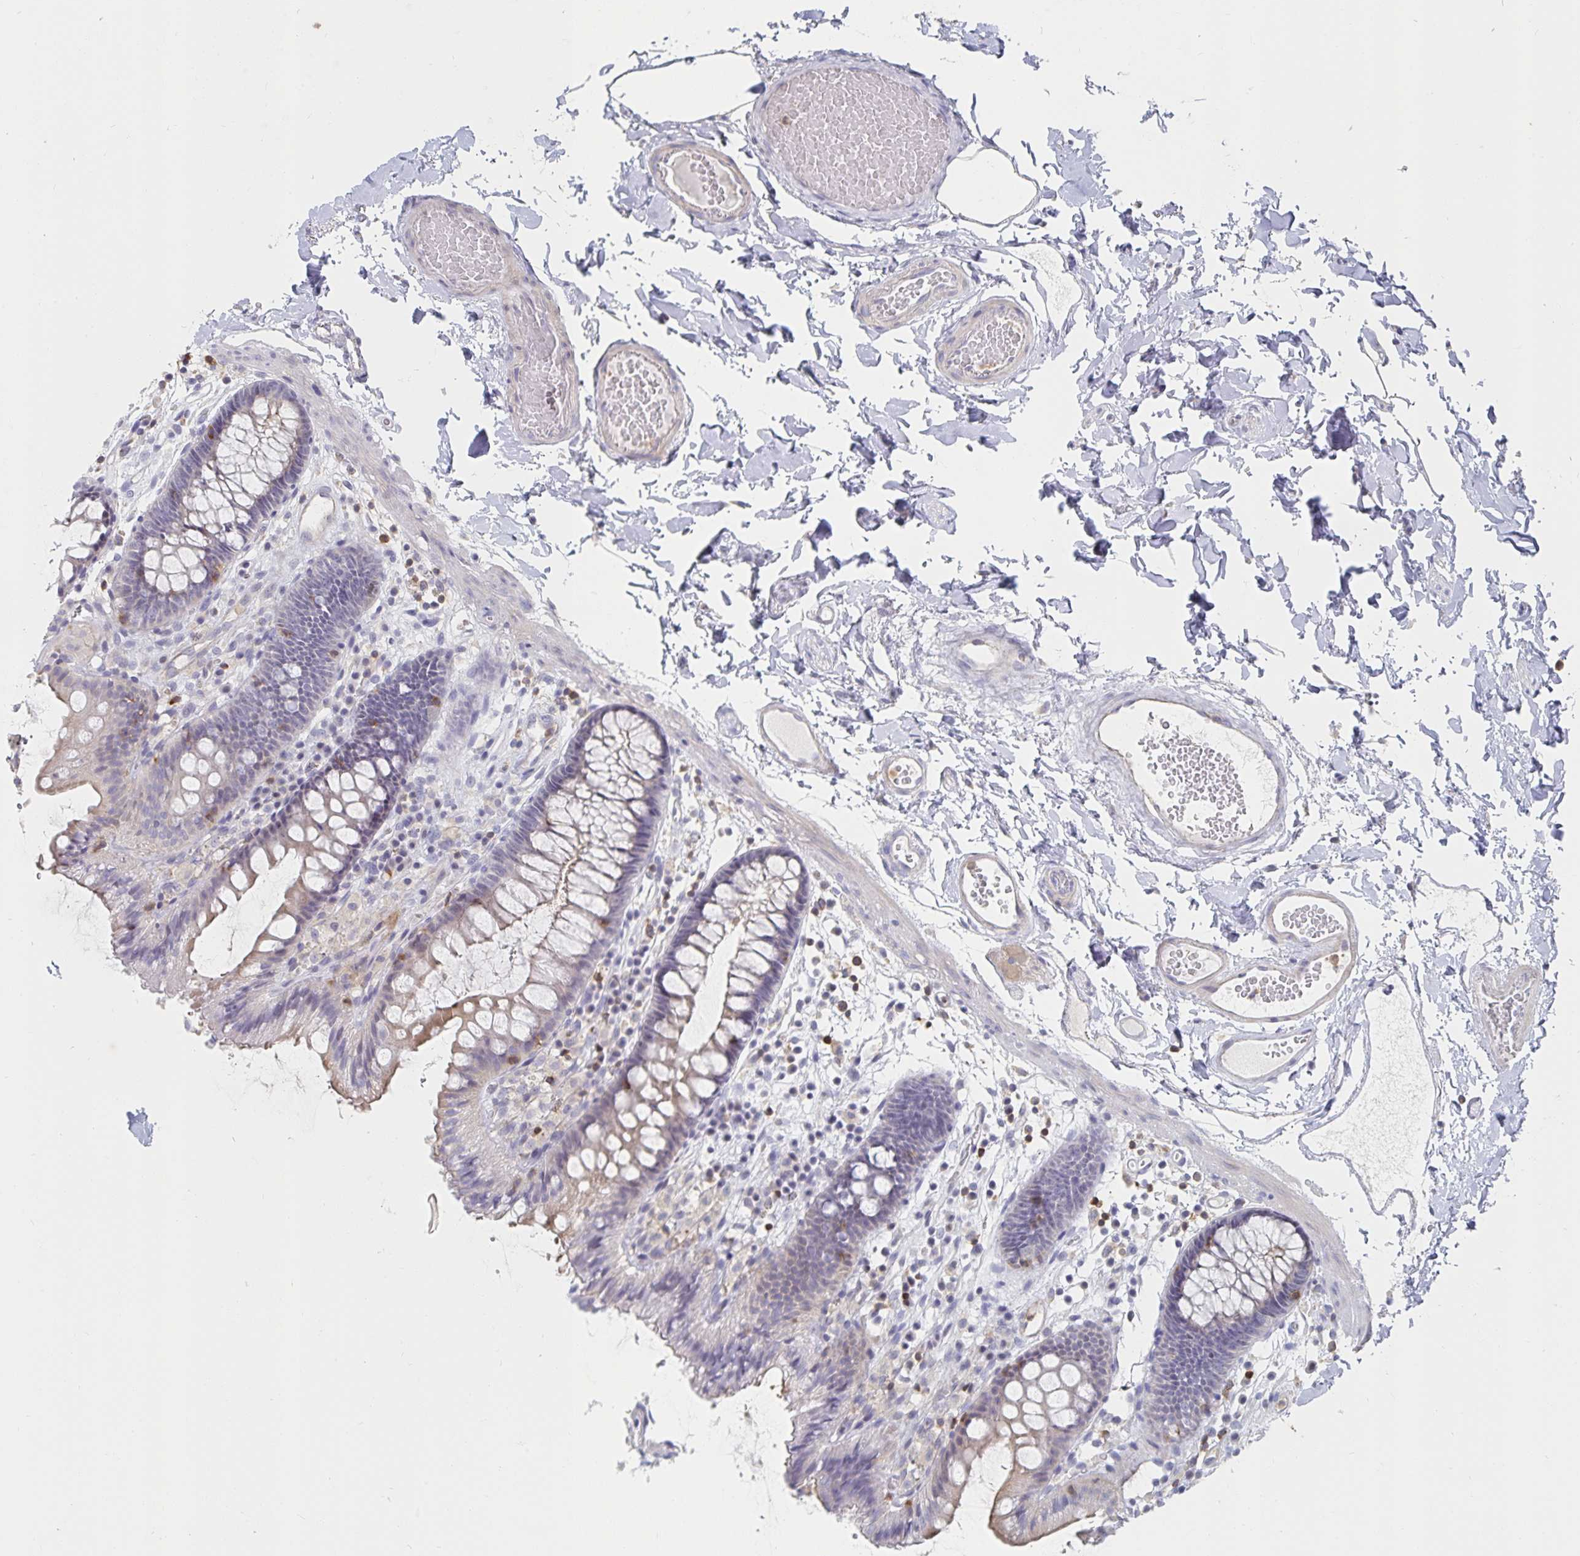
{"staining": {"intensity": "negative", "quantity": "none", "location": "none"}, "tissue": "colon", "cell_type": "Endothelial cells", "image_type": "normal", "snomed": [{"axis": "morphology", "description": "Normal tissue, NOS"}, {"axis": "topography", "description": "Colon"}], "caption": "The micrograph reveals no significant expression in endothelial cells of colon.", "gene": "PIK3CD", "patient": {"sex": "male", "age": 84}}